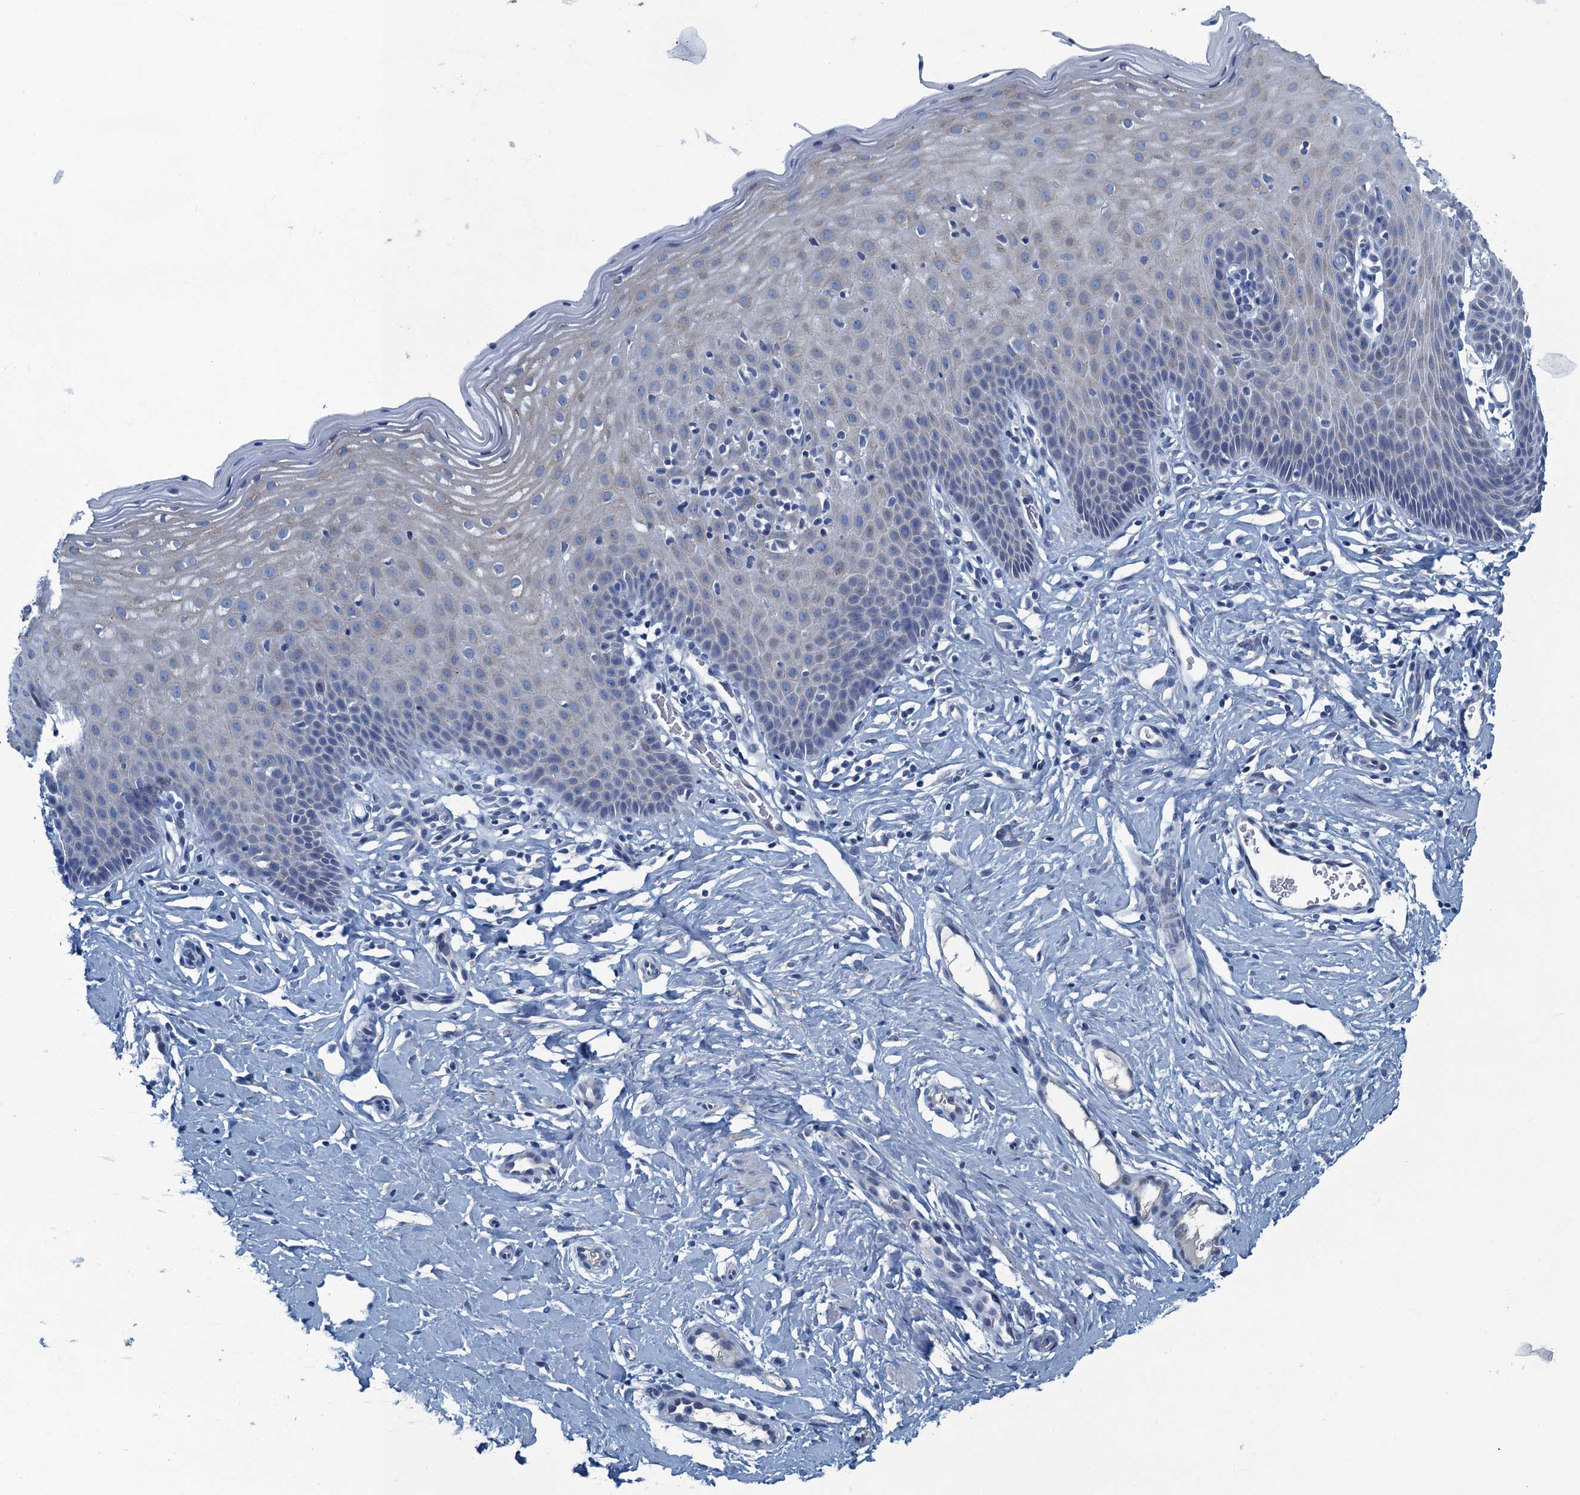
{"staining": {"intensity": "negative", "quantity": "none", "location": "none"}, "tissue": "cervix", "cell_type": "Squamous epithelial cells", "image_type": "normal", "snomed": [{"axis": "morphology", "description": "Normal tissue, NOS"}, {"axis": "topography", "description": "Cervix"}], "caption": "This is an immunohistochemistry (IHC) photomicrograph of unremarkable cervix. There is no expression in squamous epithelial cells.", "gene": "C10orf88", "patient": {"sex": "female", "age": 36}}